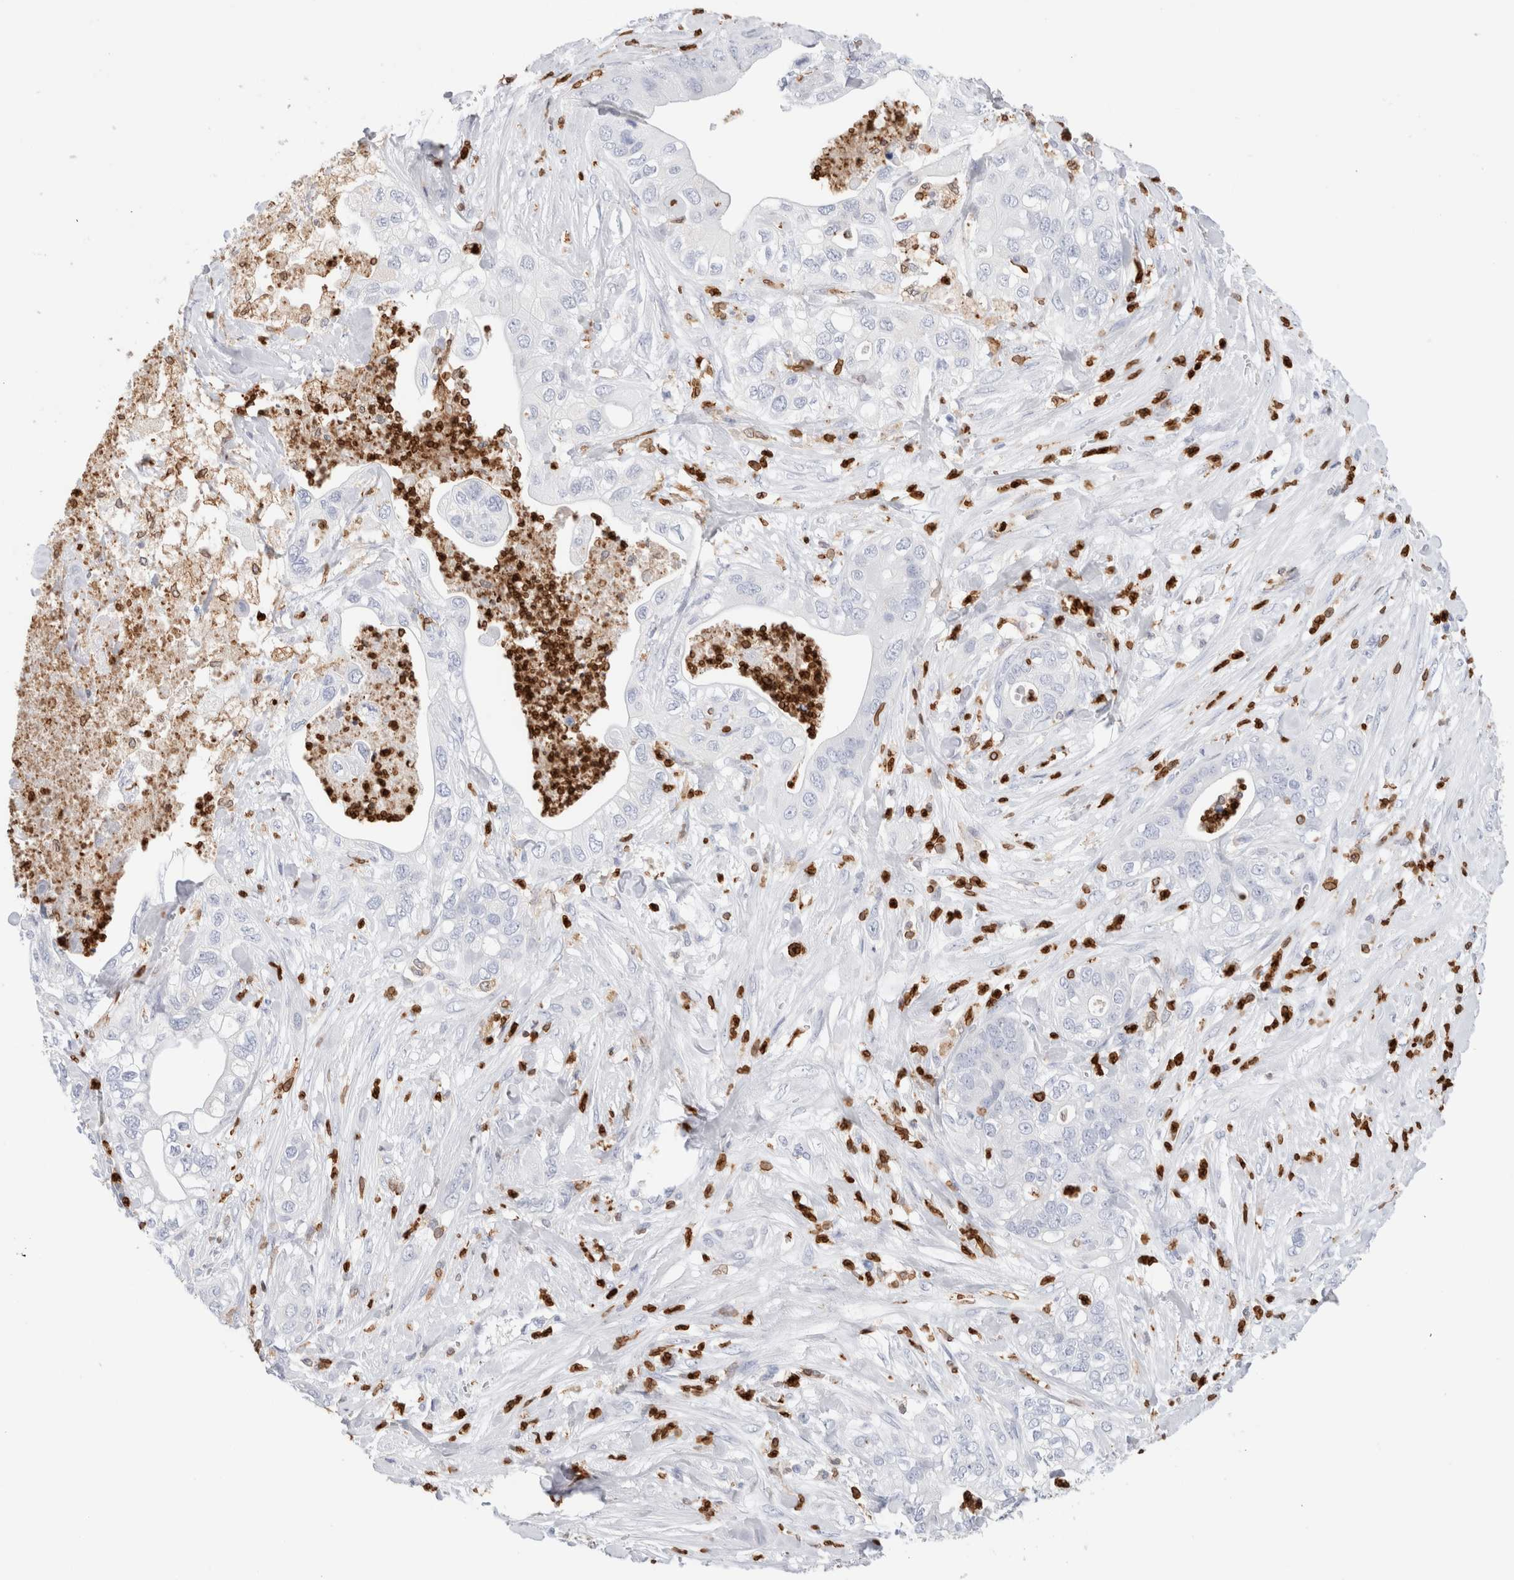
{"staining": {"intensity": "negative", "quantity": "none", "location": "none"}, "tissue": "pancreatic cancer", "cell_type": "Tumor cells", "image_type": "cancer", "snomed": [{"axis": "morphology", "description": "Adenocarcinoma, NOS"}, {"axis": "topography", "description": "Pancreas"}], "caption": "Immunohistochemistry (IHC) histopathology image of neoplastic tissue: human pancreatic adenocarcinoma stained with DAB (3,3'-diaminobenzidine) shows no significant protein staining in tumor cells.", "gene": "ALOX5AP", "patient": {"sex": "female", "age": 78}}